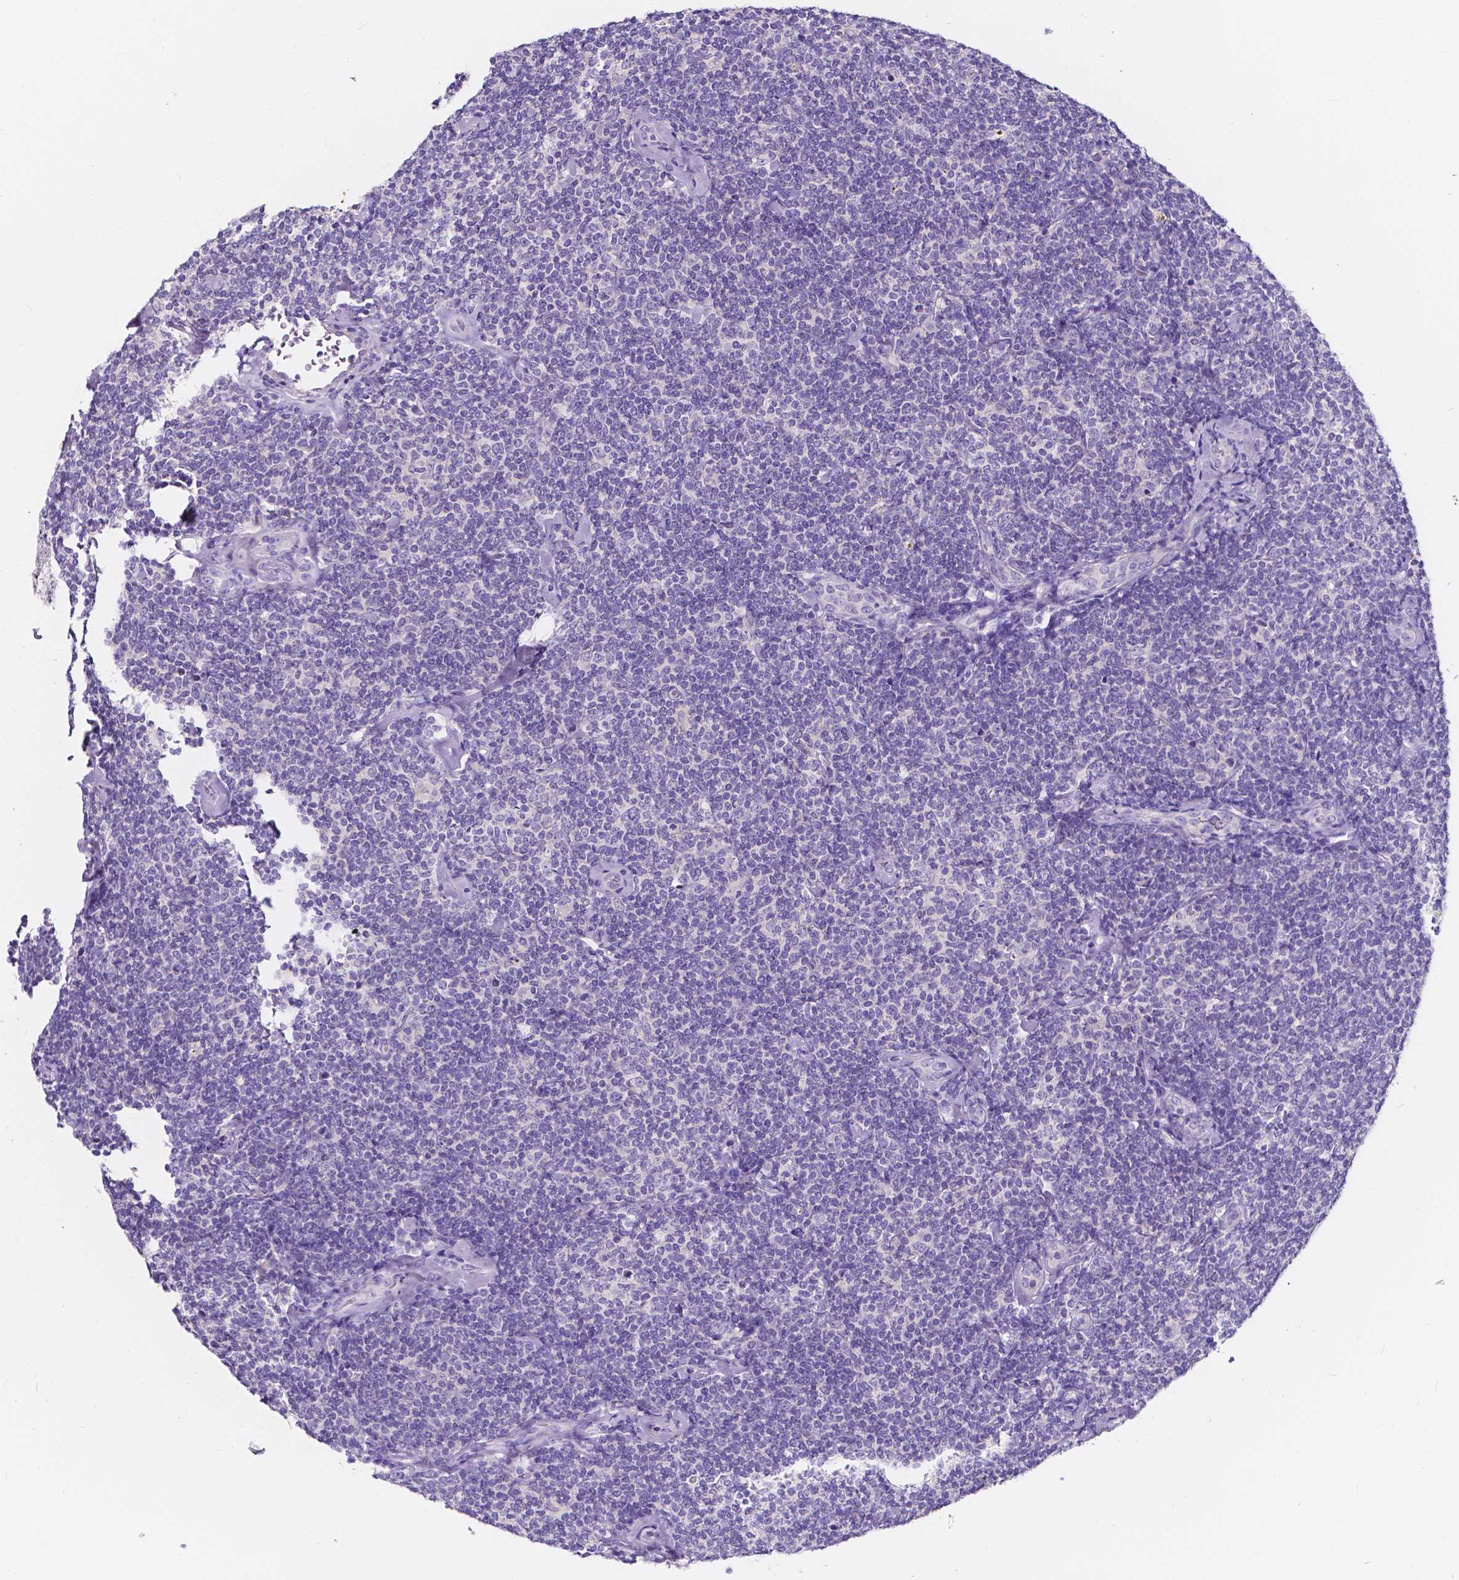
{"staining": {"intensity": "negative", "quantity": "none", "location": "none"}, "tissue": "lymphoma", "cell_type": "Tumor cells", "image_type": "cancer", "snomed": [{"axis": "morphology", "description": "Malignant lymphoma, non-Hodgkin's type, Low grade"}, {"axis": "topography", "description": "Lymph node"}], "caption": "Human malignant lymphoma, non-Hodgkin's type (low-grade) stained for a protein using immunohistochemistry reveals no expression in tumor cells.", "gene": "CLSTN2", "patient": {"sex": "female", "age": 56}}